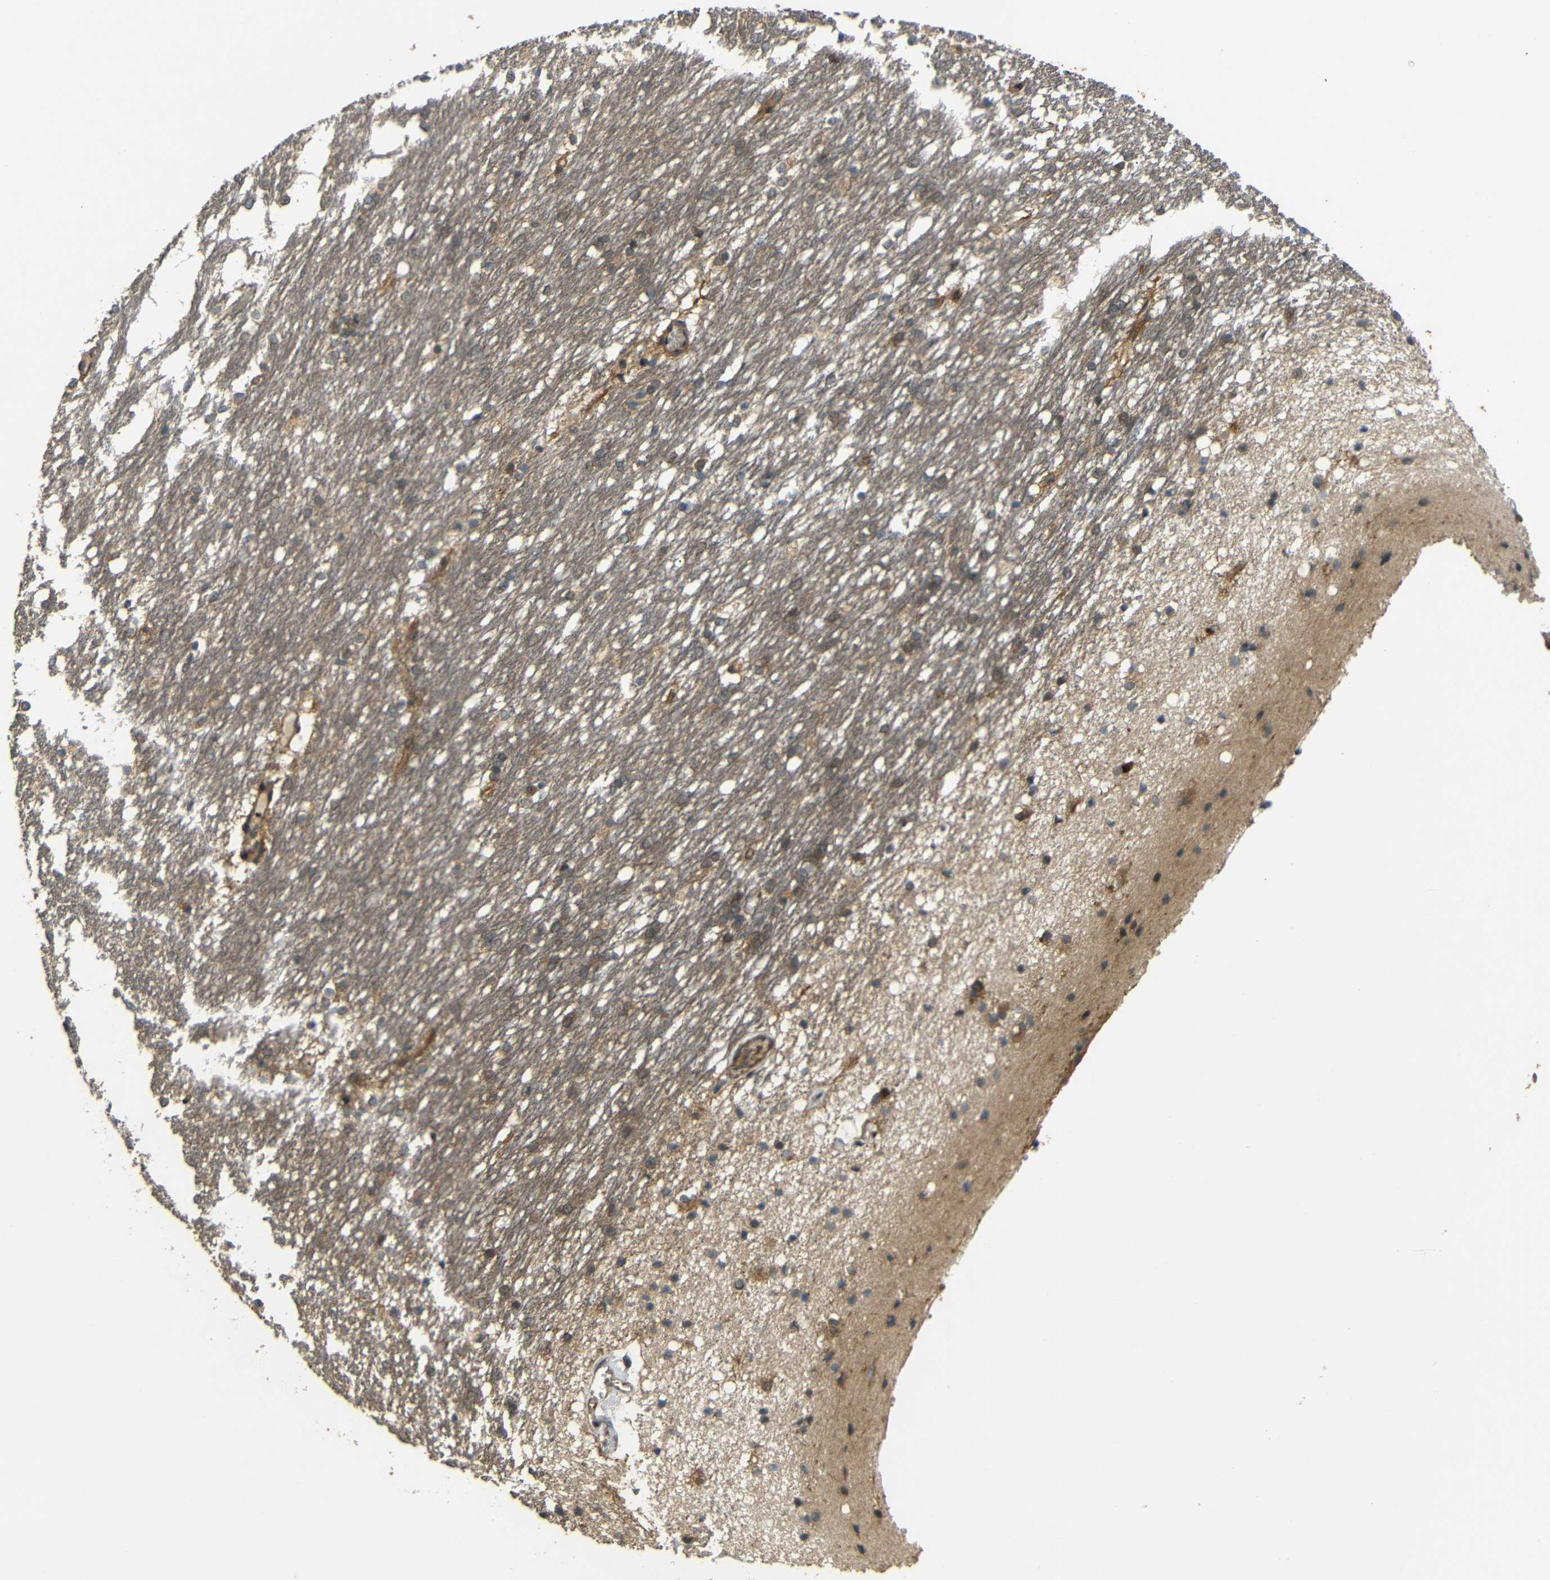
{"staining": {"intensity": "moderate", "quantity": "25%-75%", "location": "cytoplasmic/membranous"}, "tissue": "caudate", "cell_type": "Glial cells", "image_type": "normal", "snomed": [{"axis": "morphology", "description": "Normal tissue, NOS"}, {"axis": "topography", "description": "Lateral ventricle wall"}], "caption": "Glial cells show medium levels of moderate cytoplasmic/membranous staining in approximately 25%-75% of cells in unremarkable human caudate. (DAB (3,3'-diaminobenzidine) IHC with brightfield microscopy, high magnification).", "gene": "EPHB2", "patient": {"sex": "female", "age": 19}}